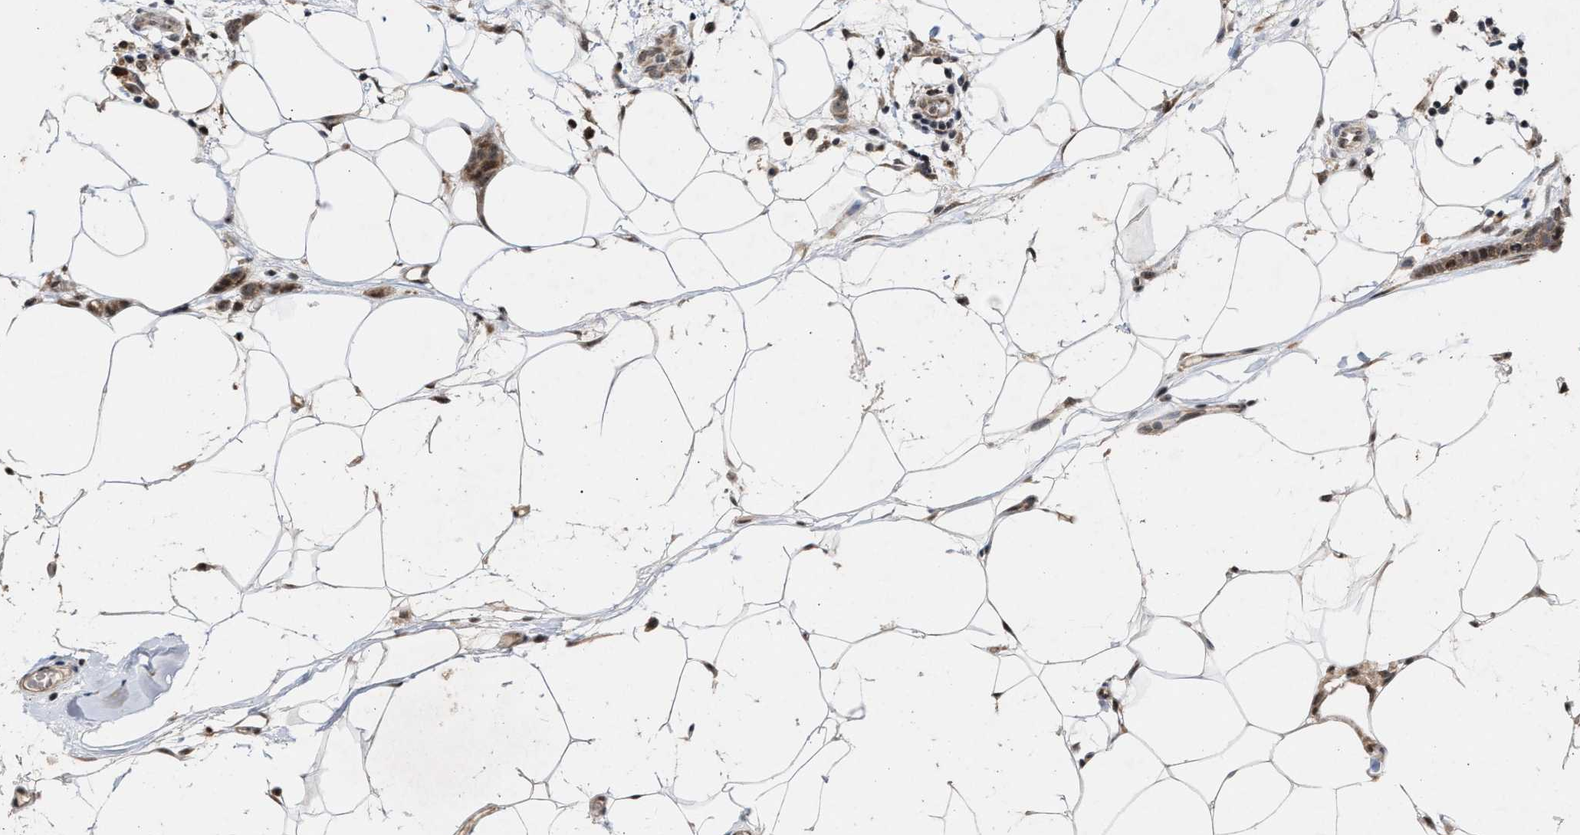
{"staining": {"intensity": "weak", "quantity": ">75%", "location": "cytoplasmic/membranous"}, "tissue": "breast cancer", "cell_type": "Tumor cells", "image_type": "cancer", "snomed": [{"axis": "morphology", "description": "Lobular carcinoma"}, {"axis": "topography", "description": "Skin"}, {"axis": "topography", "description": "Breast"}], "caption": "Immunohistochemistry (IHC) photomicrograph of neoplastic tissue: breast lobular carcinoma stained using IHC reveals low levels of weak protein expression localized specifically in the cytoplasmic/membranous of tumor cells, appearing as a cytoplasmic/membranous brown color.", "gene": "MKNK2", "patient": {"sex": "female", "age": 46}}